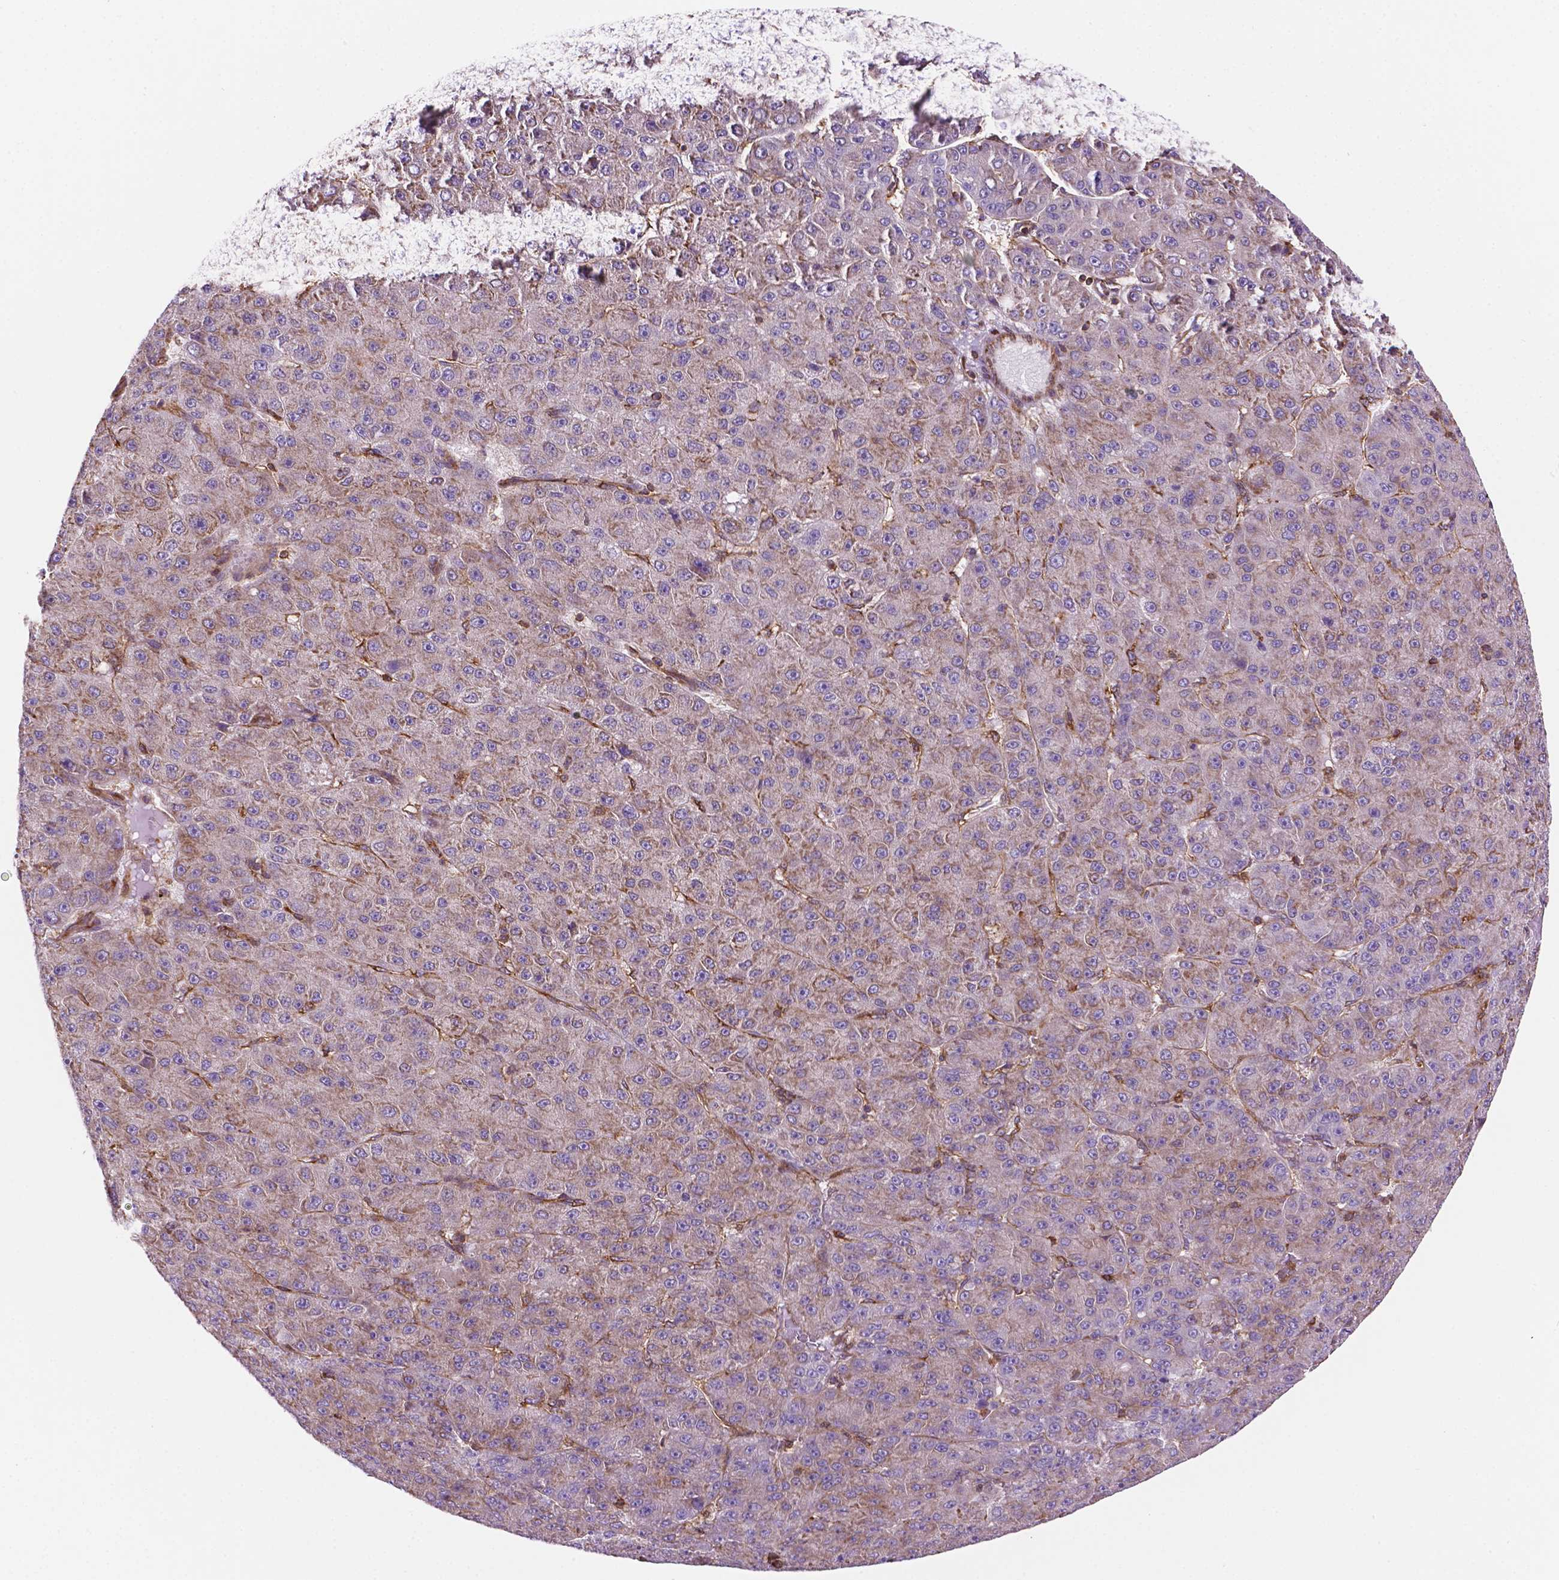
{"staining": {"intensity": "negative", "quantity": "none", "location": "none"}, "tissue": "liver cancer", "cell_type": "Tumor cells", "image_type": "cancer", "snomed": [{"axis": "morphology", "description": "Carcinoma, Hepatocellular, NOS"}, {"axis": "topography", "description": "Liver"}], "caption": "Liver hepatocellular carcinoma was stained to show a protein in brown. There is no significant staining in tumor cells.", "gene": "DCN", "patient": {"sex": "male", "age": 67}}